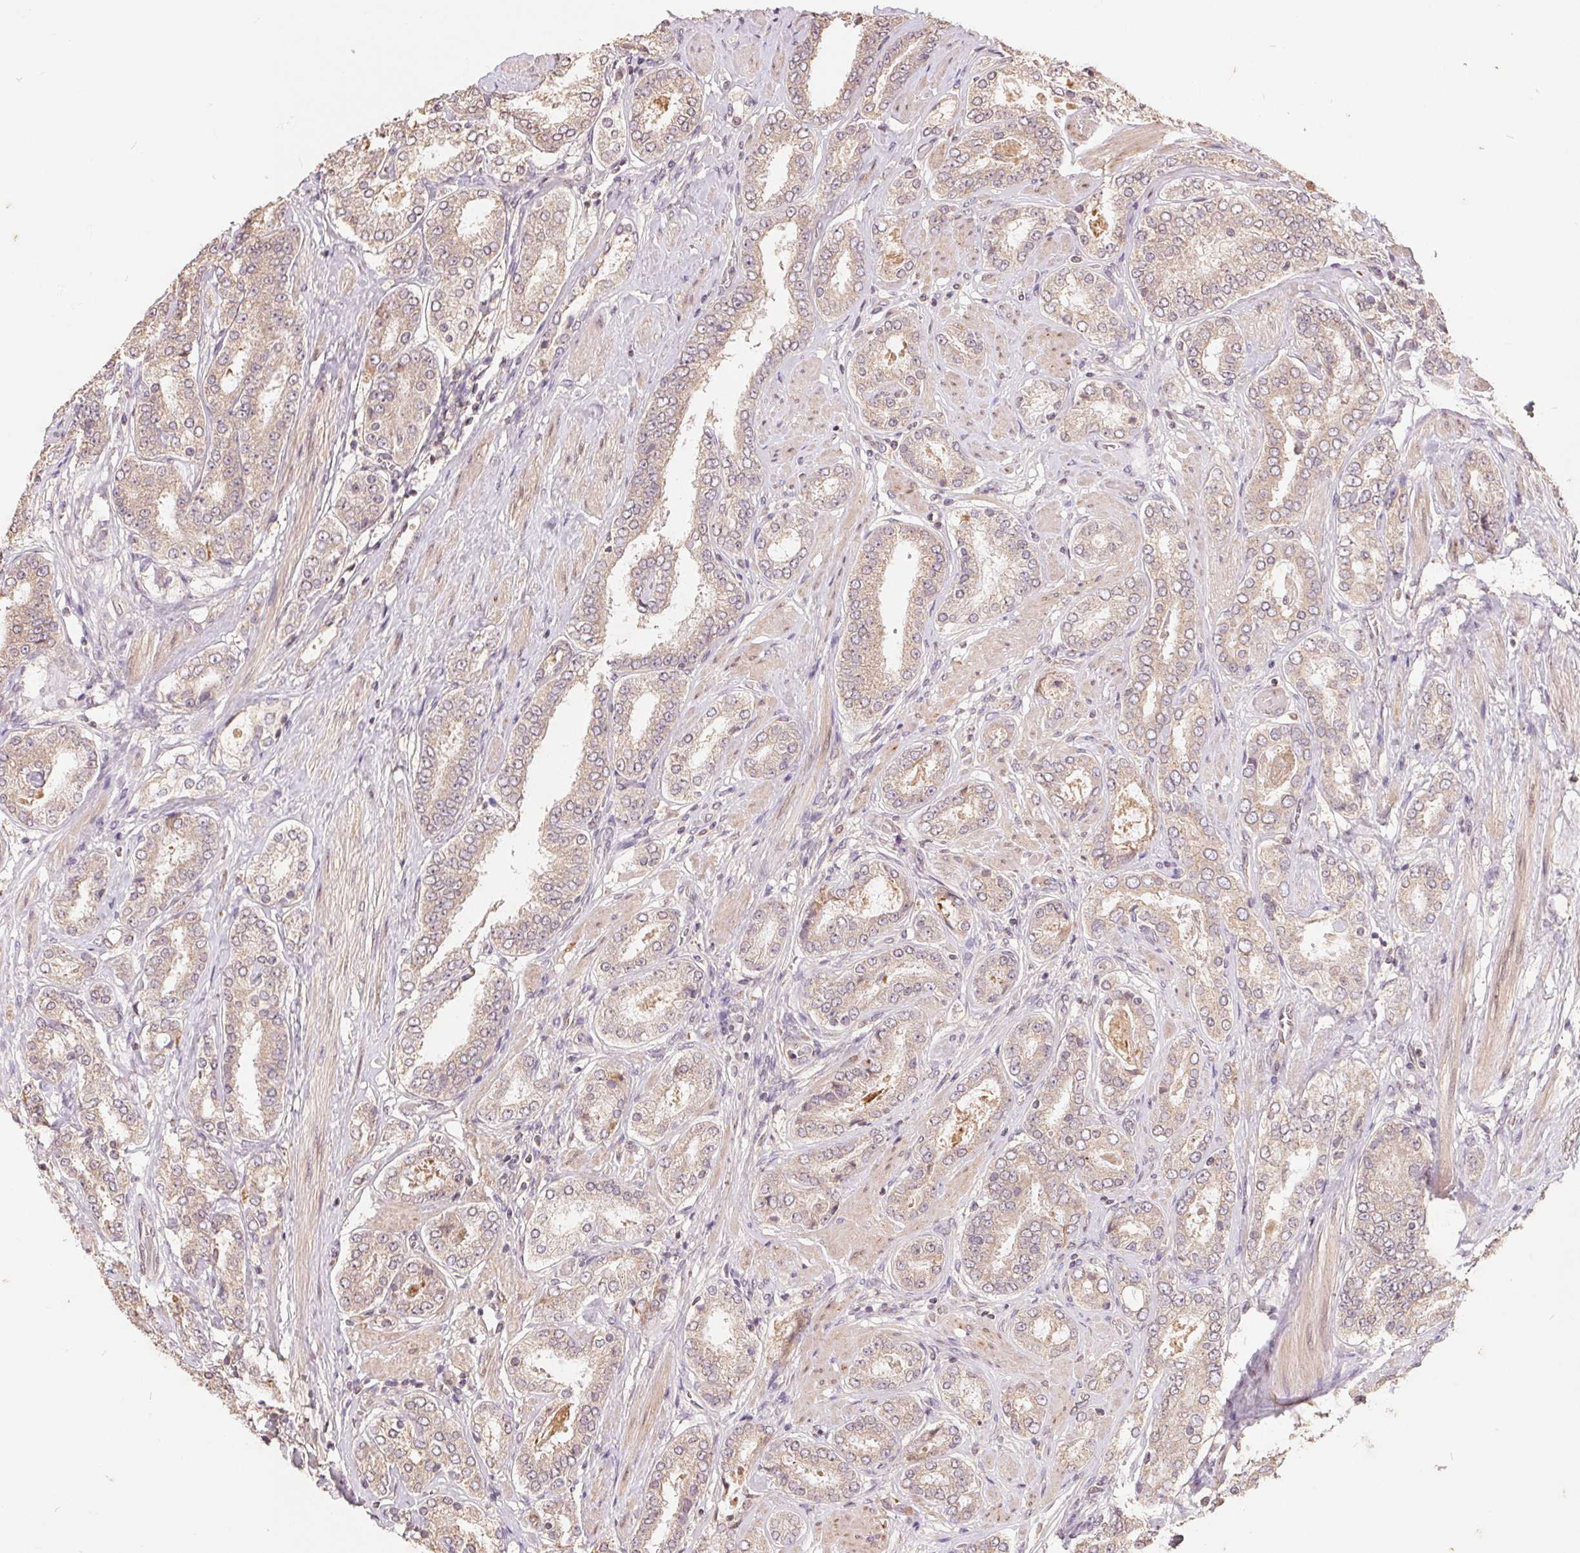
{"staining": {"intensity": "weak", "quantity": "25%-75%", "location": "cytoplasmic/membranous"}, "tissue": "prostate cancer", "cell_type": "Tumor cells", "image_type": "cancer", "snomed": [{"axis": "morphology", "description": "Adenocarcinoma, High grade"}, {"axis": "topography", "description": "Prostate"}], "caption": "IHC histopathology image of neoplastic tissue: prostate cancer (high-grade adenocarcinoma) stained using immunohistochemistry (IHC) exhibits low levels of weak protein expression localized specifically in the cytoplasmic/membranous of tumor cells, appearing as a cytoplasmic/membranous brown color.", "gene": "CDIPT", "patient": {"sex": "male", "age": 63}}